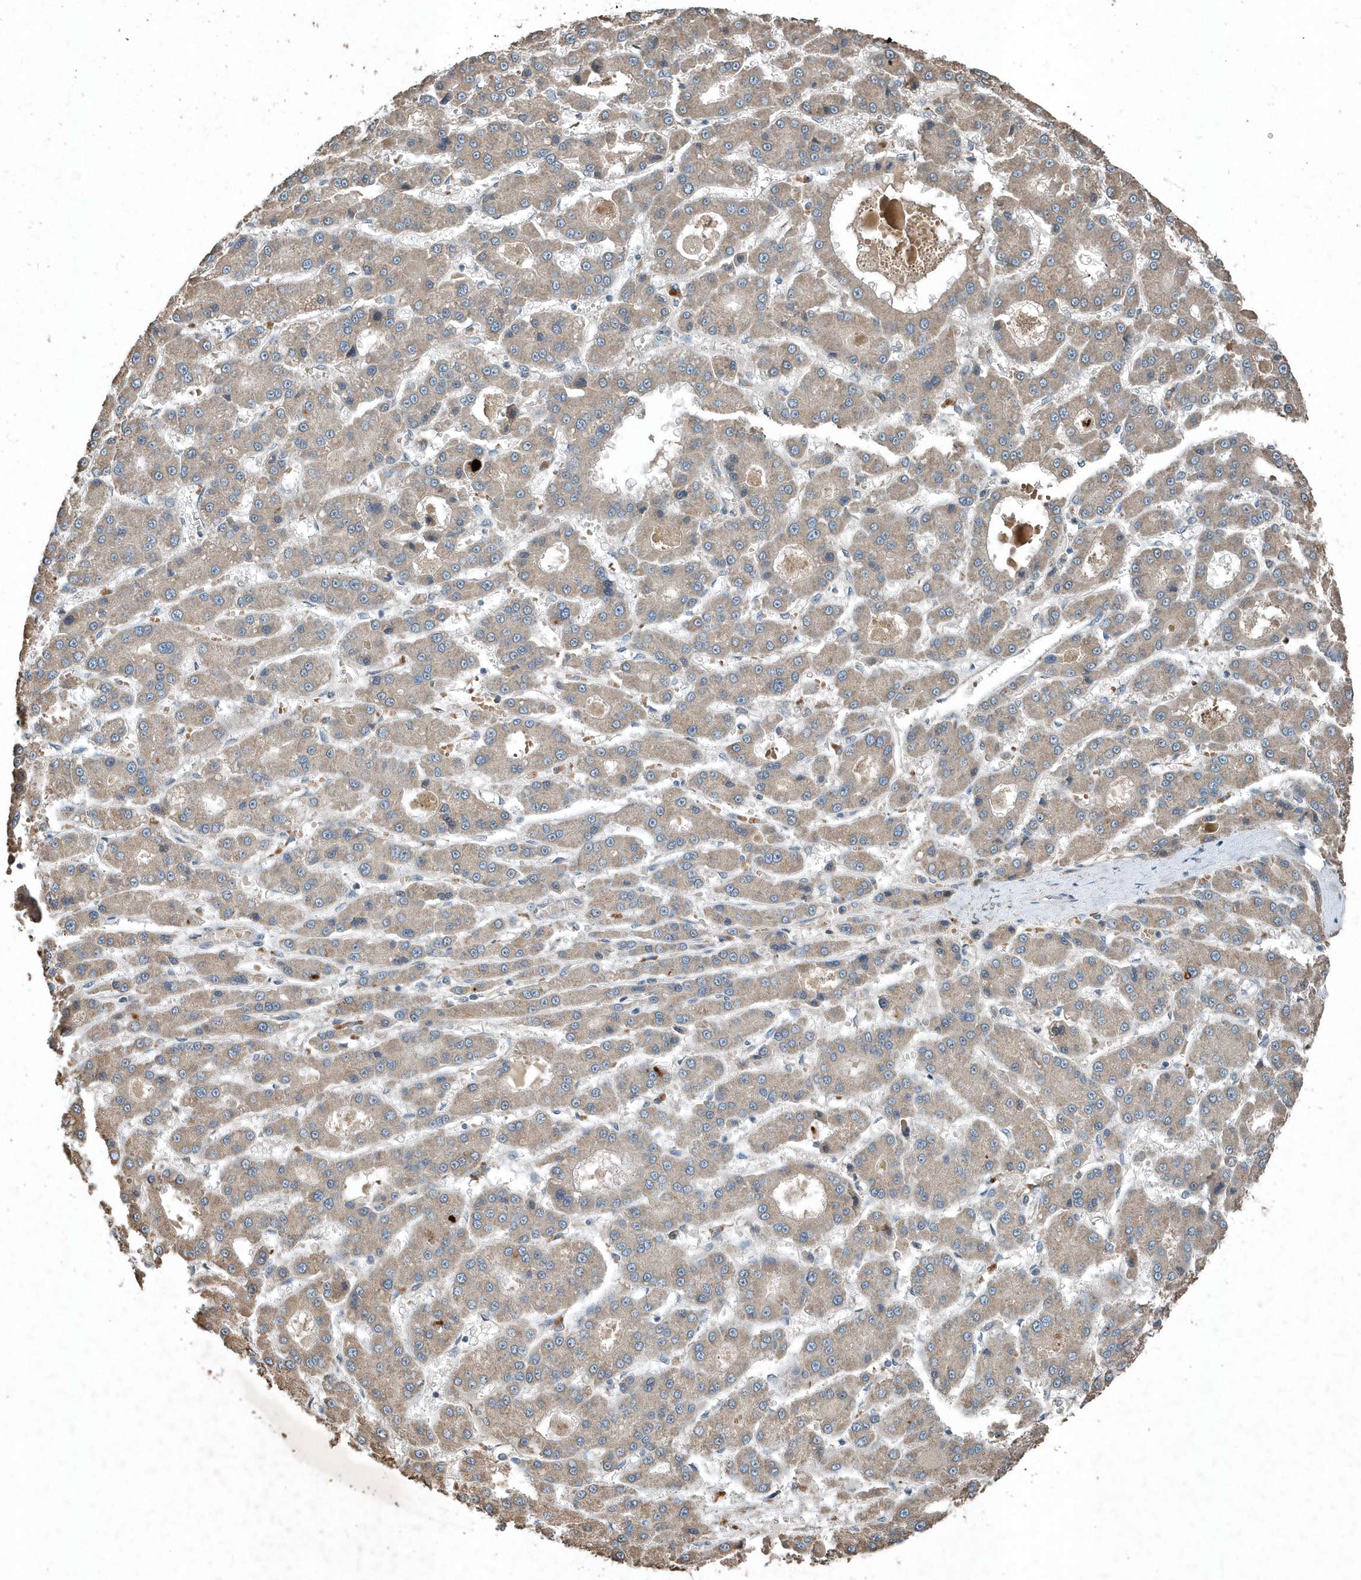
{"staining": {"intensity": "weak", "quantity": ">75%", "location": "cytoplasmic/membranous"}, "tissue": "liver cancer", "cell_type": "Tumor cells", "image_type": "cancer", "snomed": [{"axis": "morphology", "description": "Carcinoma, Hepatocellular, NOS"}, {"axis": "topography", "description": "Liver"}], "caption": "Protein staining of hepatocellular carcinoma (liver) tissue exhibits weak cytoplasmic/membranous staining in about >75% of tumor cells.", "gene": "SCFD2", "patient": {"sex": "male", "age": 70}}